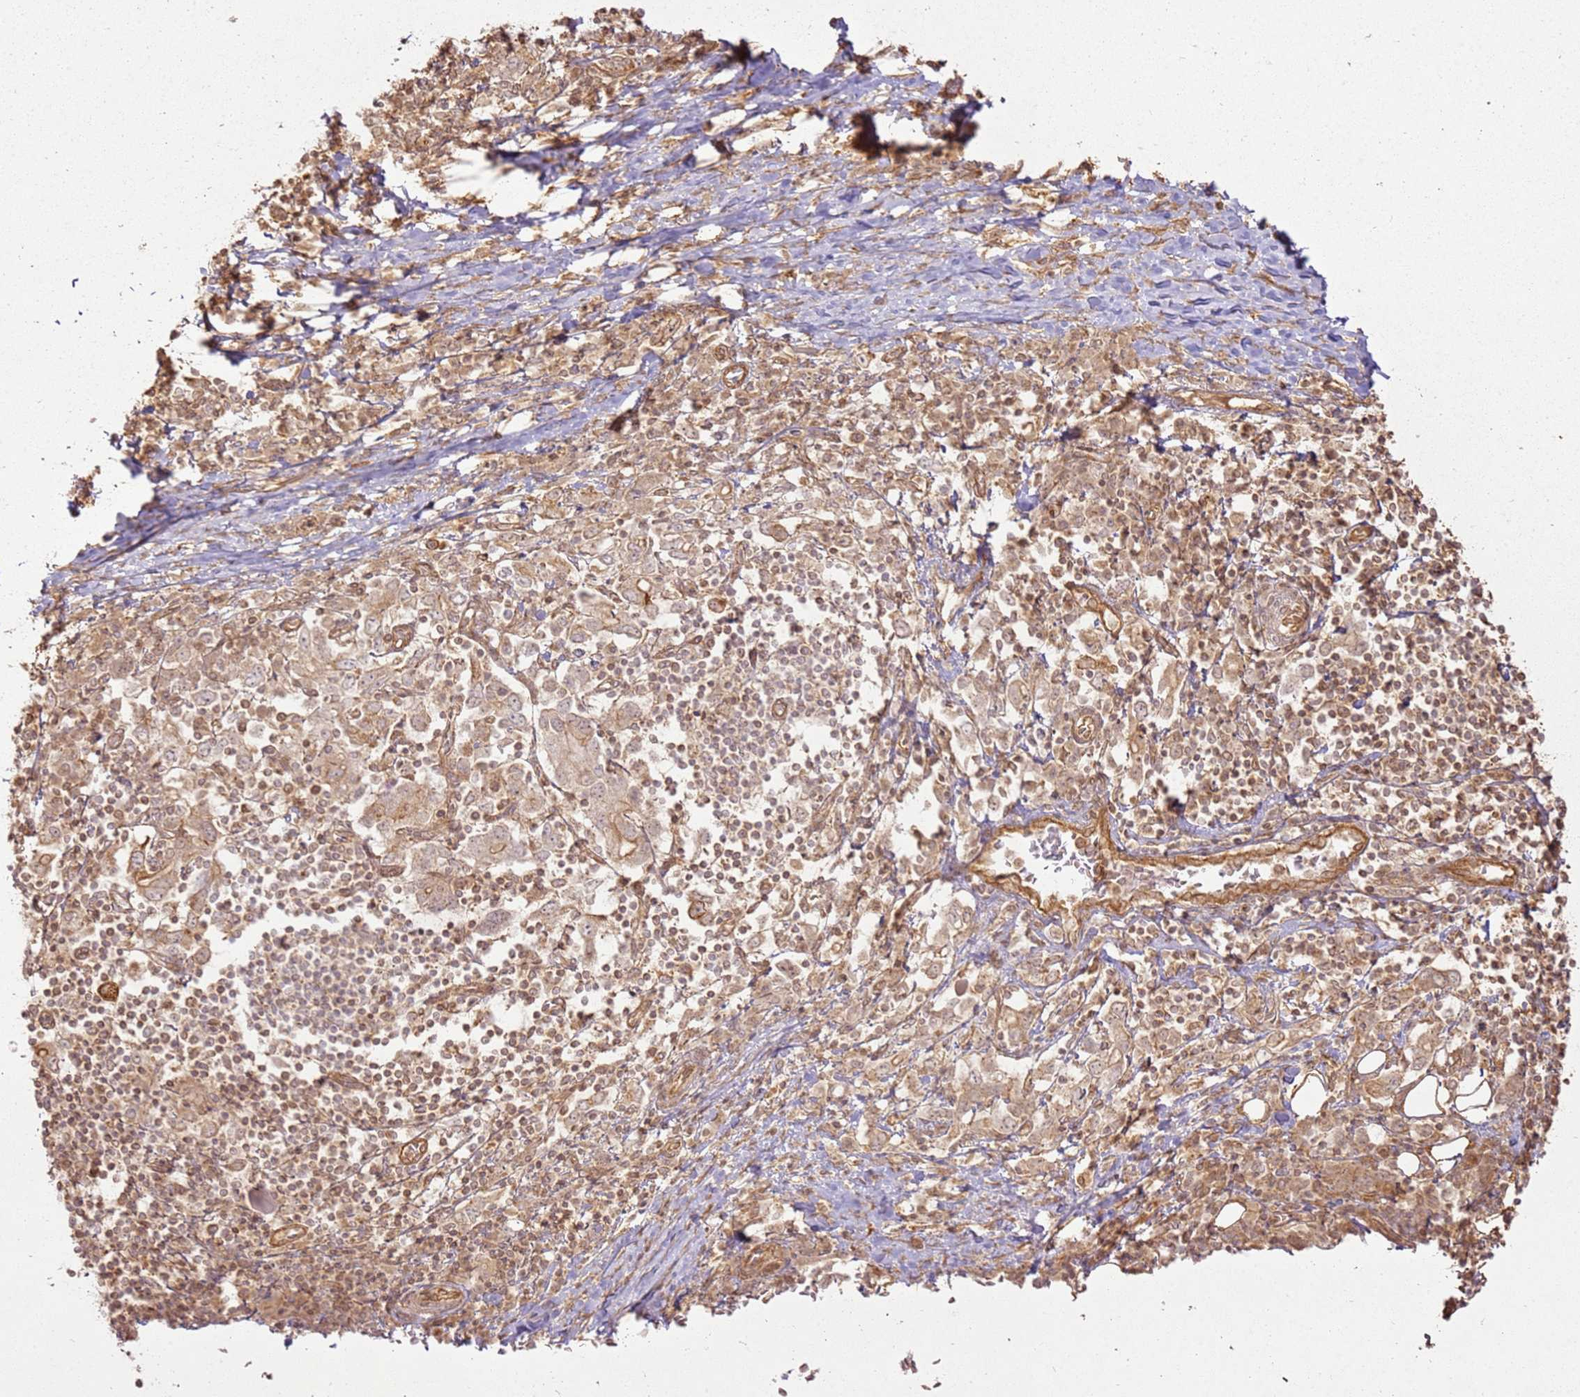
{"staining": {"intensity": "moderate", "quantity": ">75%", "location": "cytoplasmic/membranous"}, "tissue": "stomach cancer", "cell_type": "Tumor cells", "image_type": "cancer", "snomed": [{"axis": "morphology", "description": "Adenocarcinoma, NOS"}, {"axis": "topography", "description": "Stomach, upper"}, {"axis": "topography", "description": "Stomach"}], "caption": "Immunohistochemical staining of human adenocarcinoma (stomach) shows medium levels of moderate cytoplasmic/membranous protein staining in about >75% of tumor cells. (Brightfield microscopy of DAB IHC at high magnification).", "gene": "ZNF776", "patient": {"sex": "male", "age": 62}}